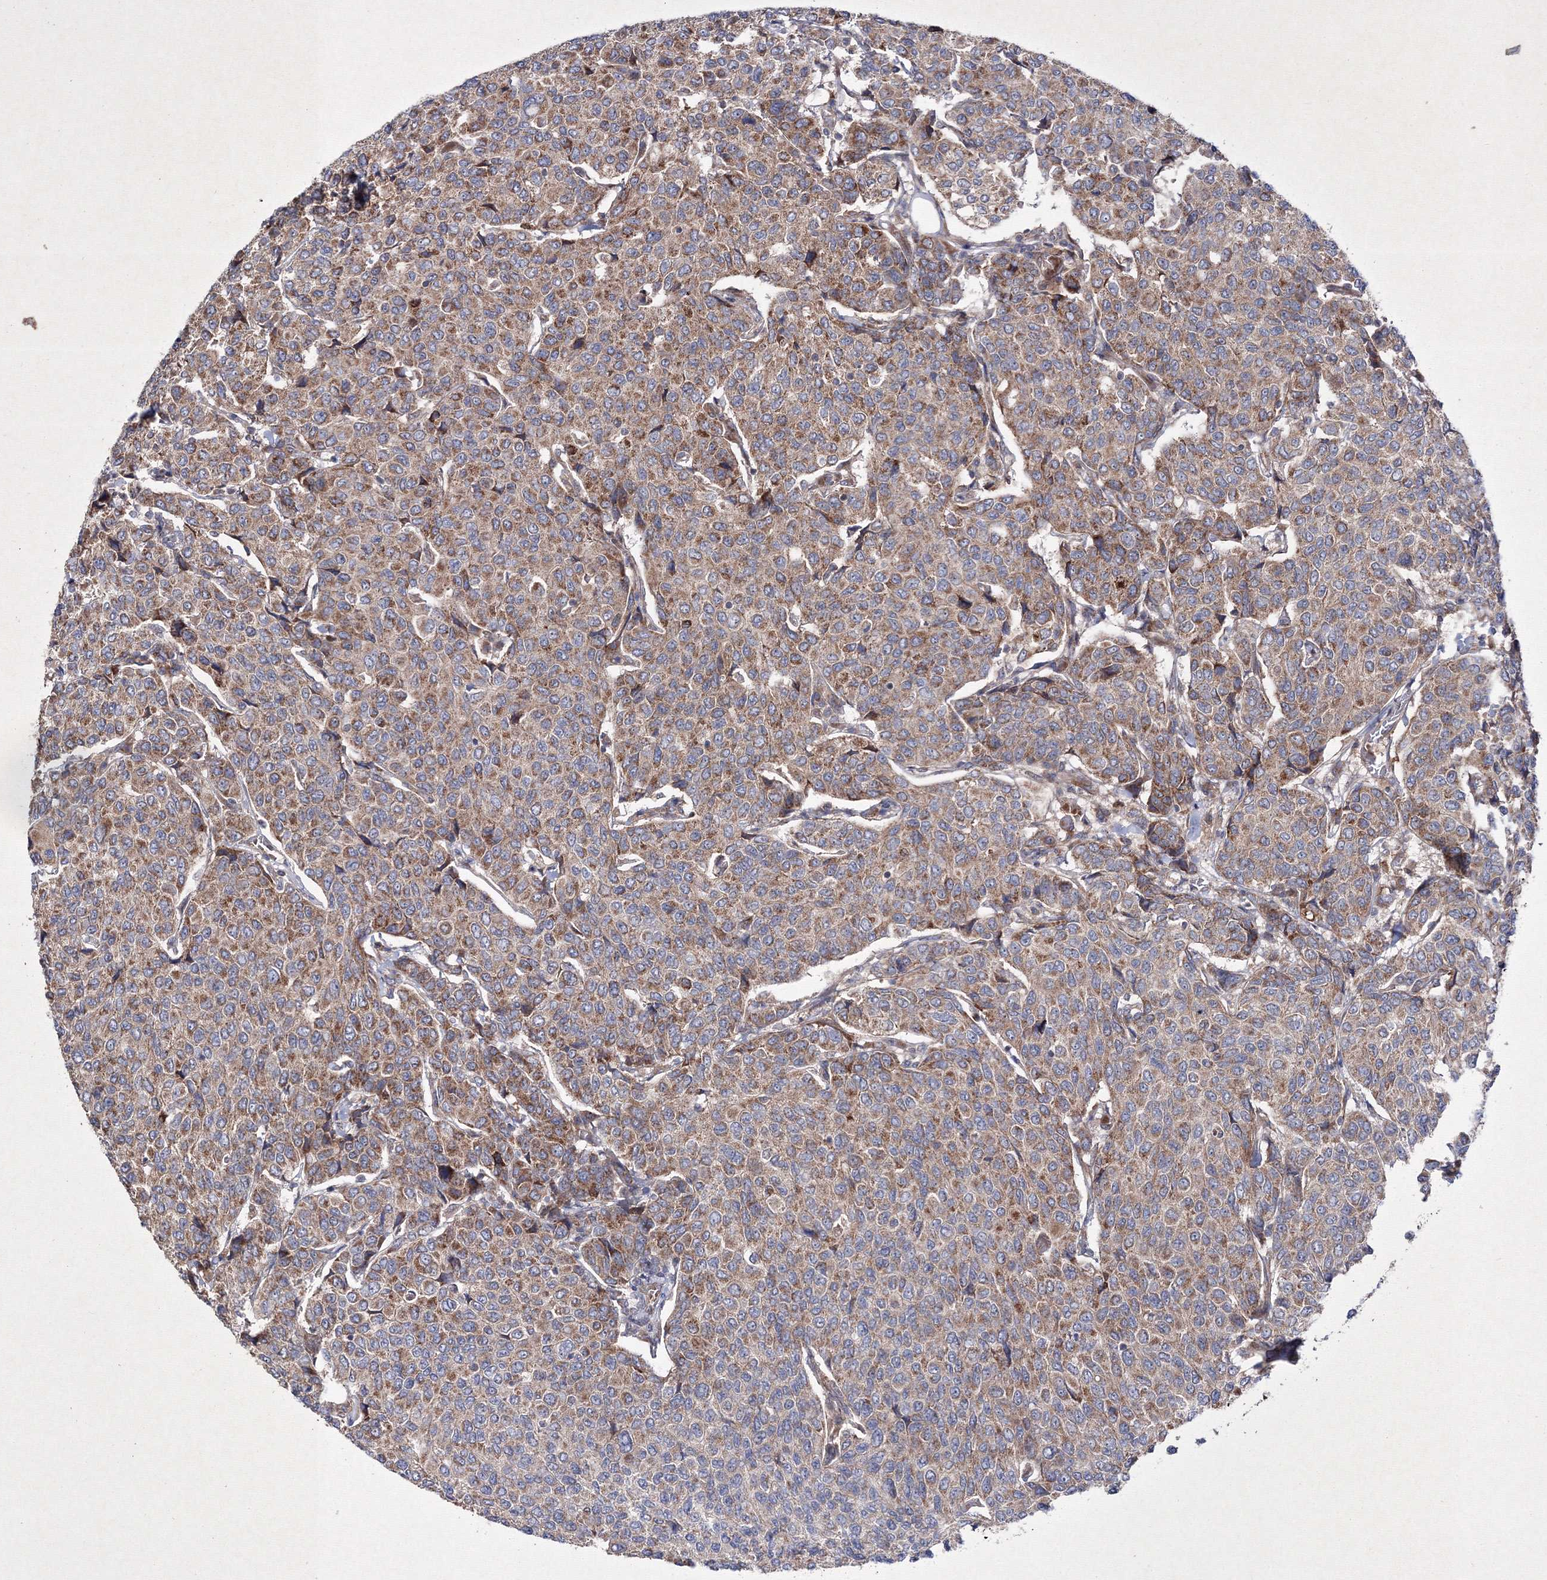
{"staining": {"intensity": "moderate", "quantity": ">75%", "location": "cytoplasmic/membranous"}, "tissue": "breast cancer", "cell_type": "Tumor cells", "image_type": "cancer", "snomed": [{"axis": "morphology", "description": "Duct carcinoma"}, {"axis": "topography", "description": "Breast"}], "caption": "This is an image of IHC staining of breast cancer, which shows moderate expression in the cytoplasmic/membranous of tumor cells.", "gene": "GFM1", "patient": {"sex": "female", "age": 55}}